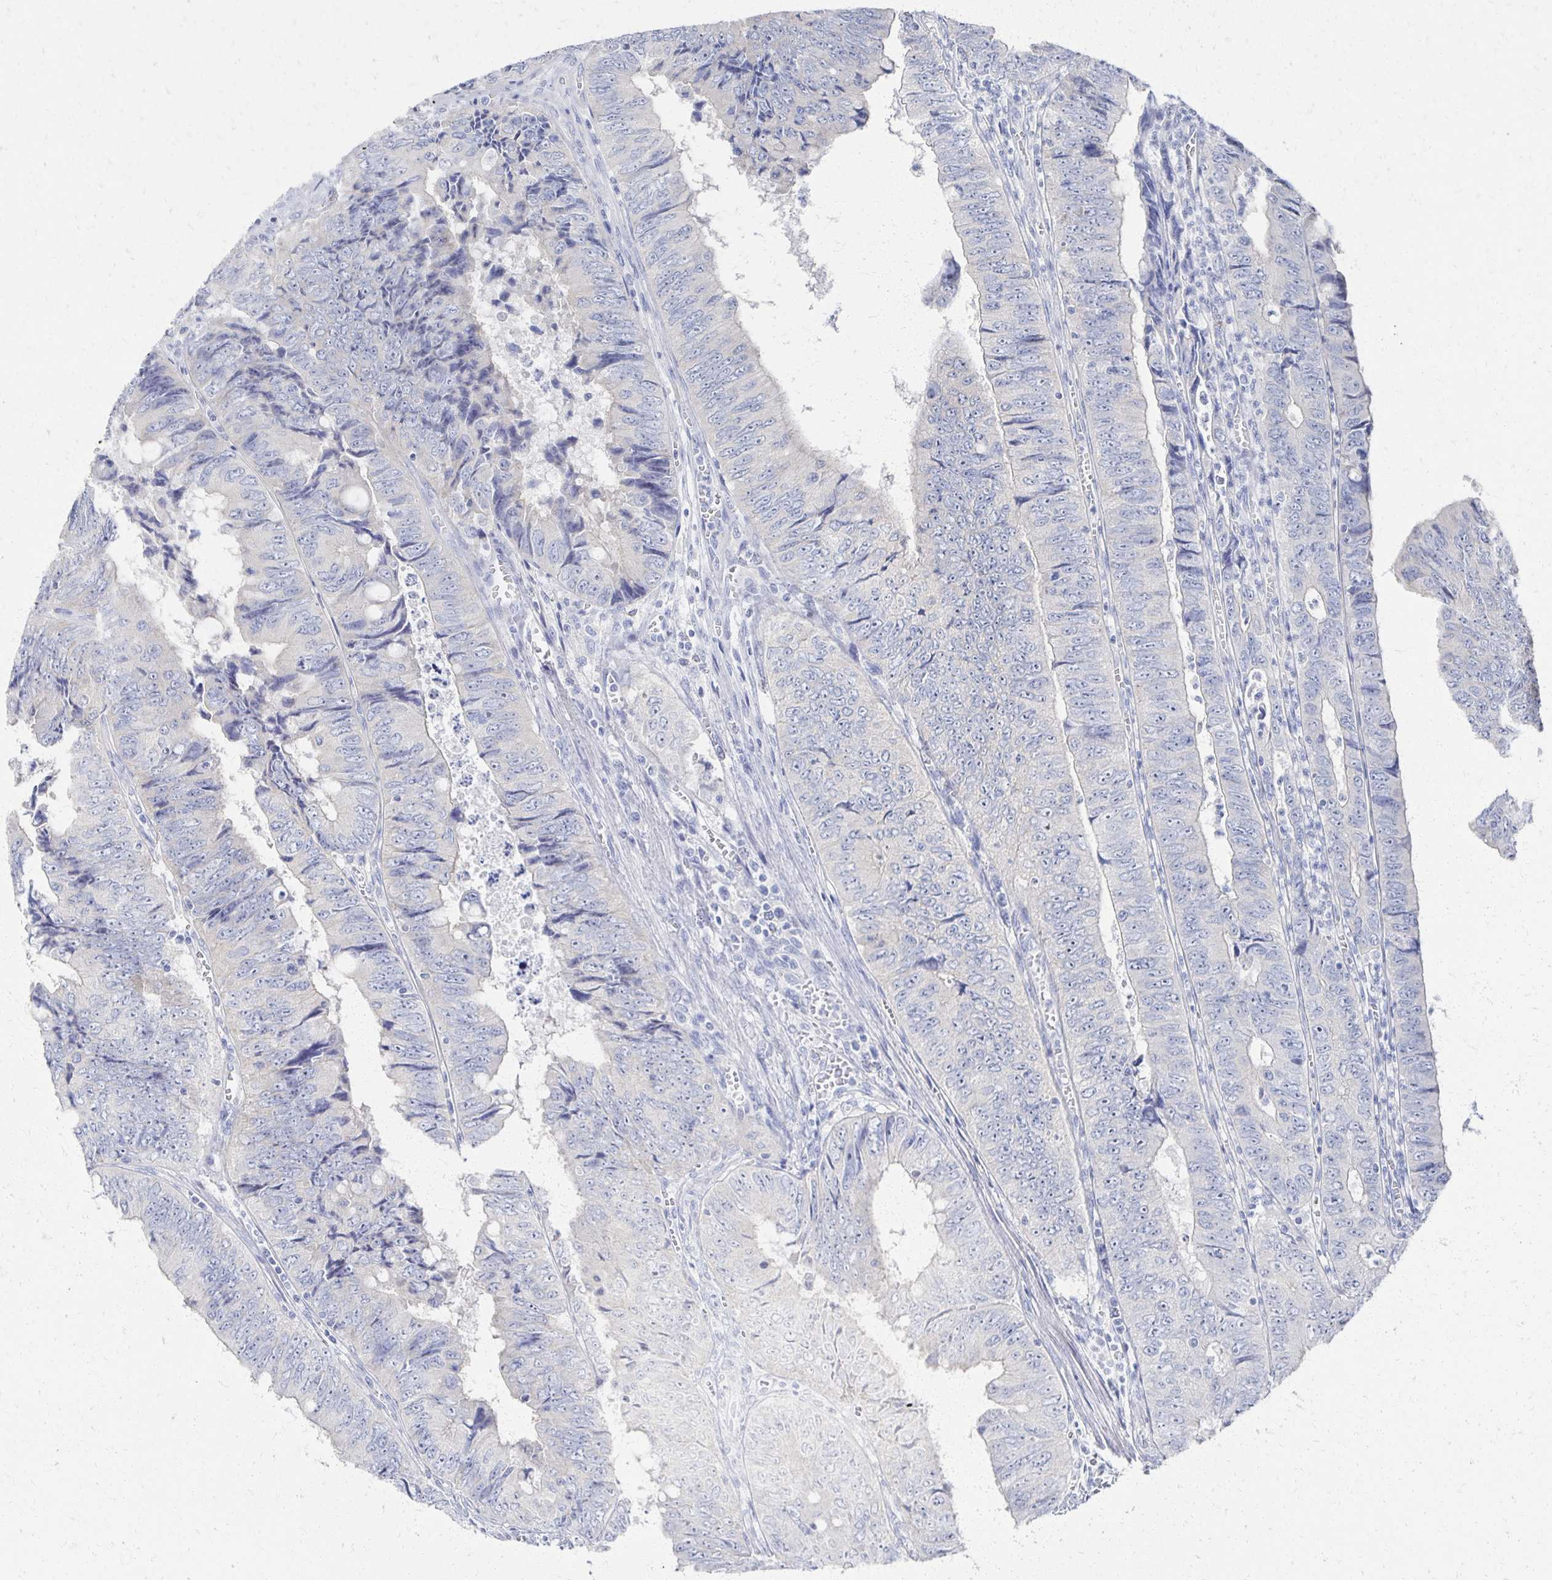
{"staining": {"intensity": "negative", "quantity": "none", "location": "none"}, "tissue": "colorectal cancer", "cell_type": "Tumor cells", "image_type": "cancer", "snomed": [{"axis": "morphology", "description": "Adenocarcinoma, NOS"}, {"axis": "topography", "description": "Colon"}], "caption": "The photomicrograph demonstrates no significant expression in tumor cells of adenocarcinoma (colorectal).", "gene": "PRR20A", "patient": {"sex": "female", "age": 84}}